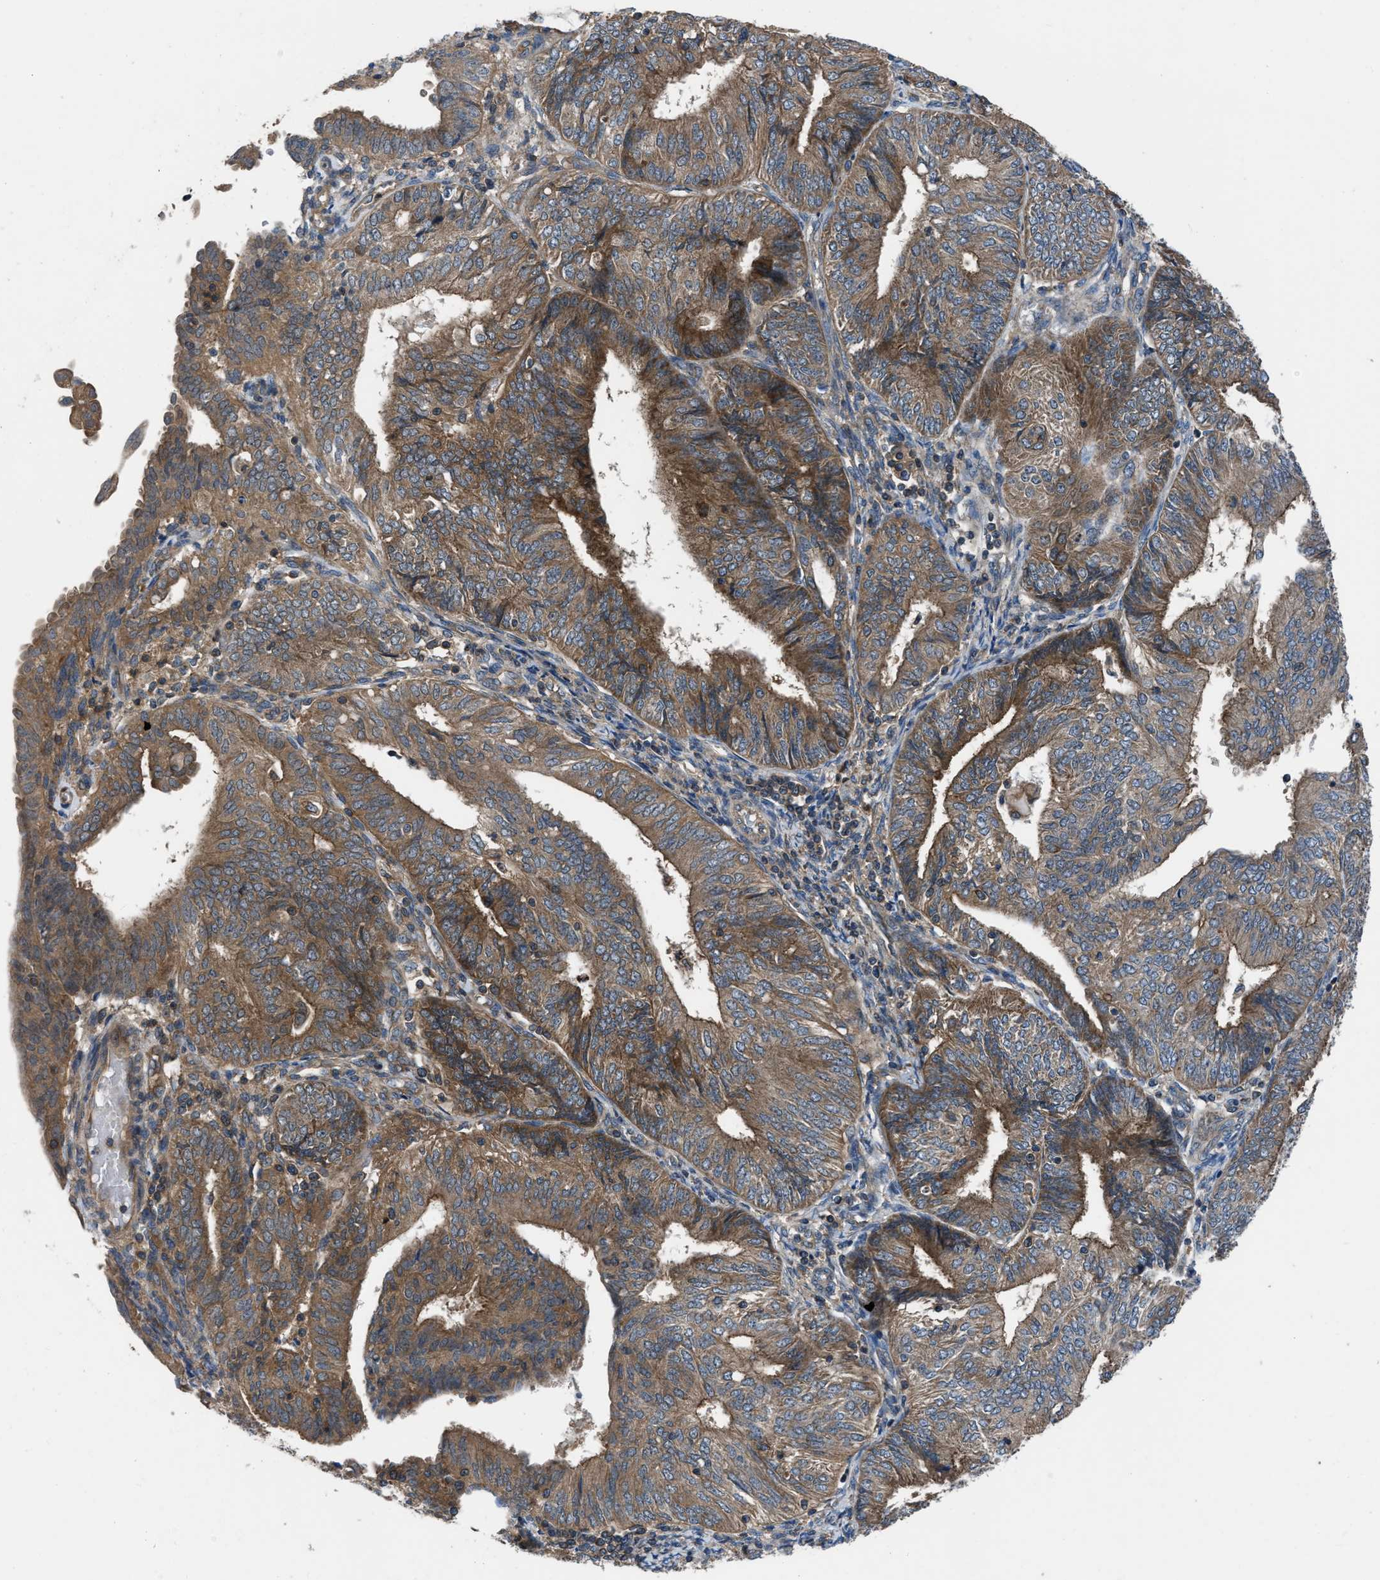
{"staining": {"intensity": "moderate", "quantity": ">75%", "location": "cytoplasmic/membranous"}, "tissue": "endometrial cancer", "cell_type": "Tumor cells", "image_type": "cancer", "snomed": [{"axis": "morphology", "description": "Adenocarcinoma, NOS"}, {"axis": "topography", "description": "Endometrium"}], "caption": "This is a micrograph of IHC staining of endometrial cancer (adenocarcinoma), which shows moderate expression in the cytoplasmic/membranous of tumor cells.", "gene": "USP25", "patient": {"sex": "female", "age": 58}}